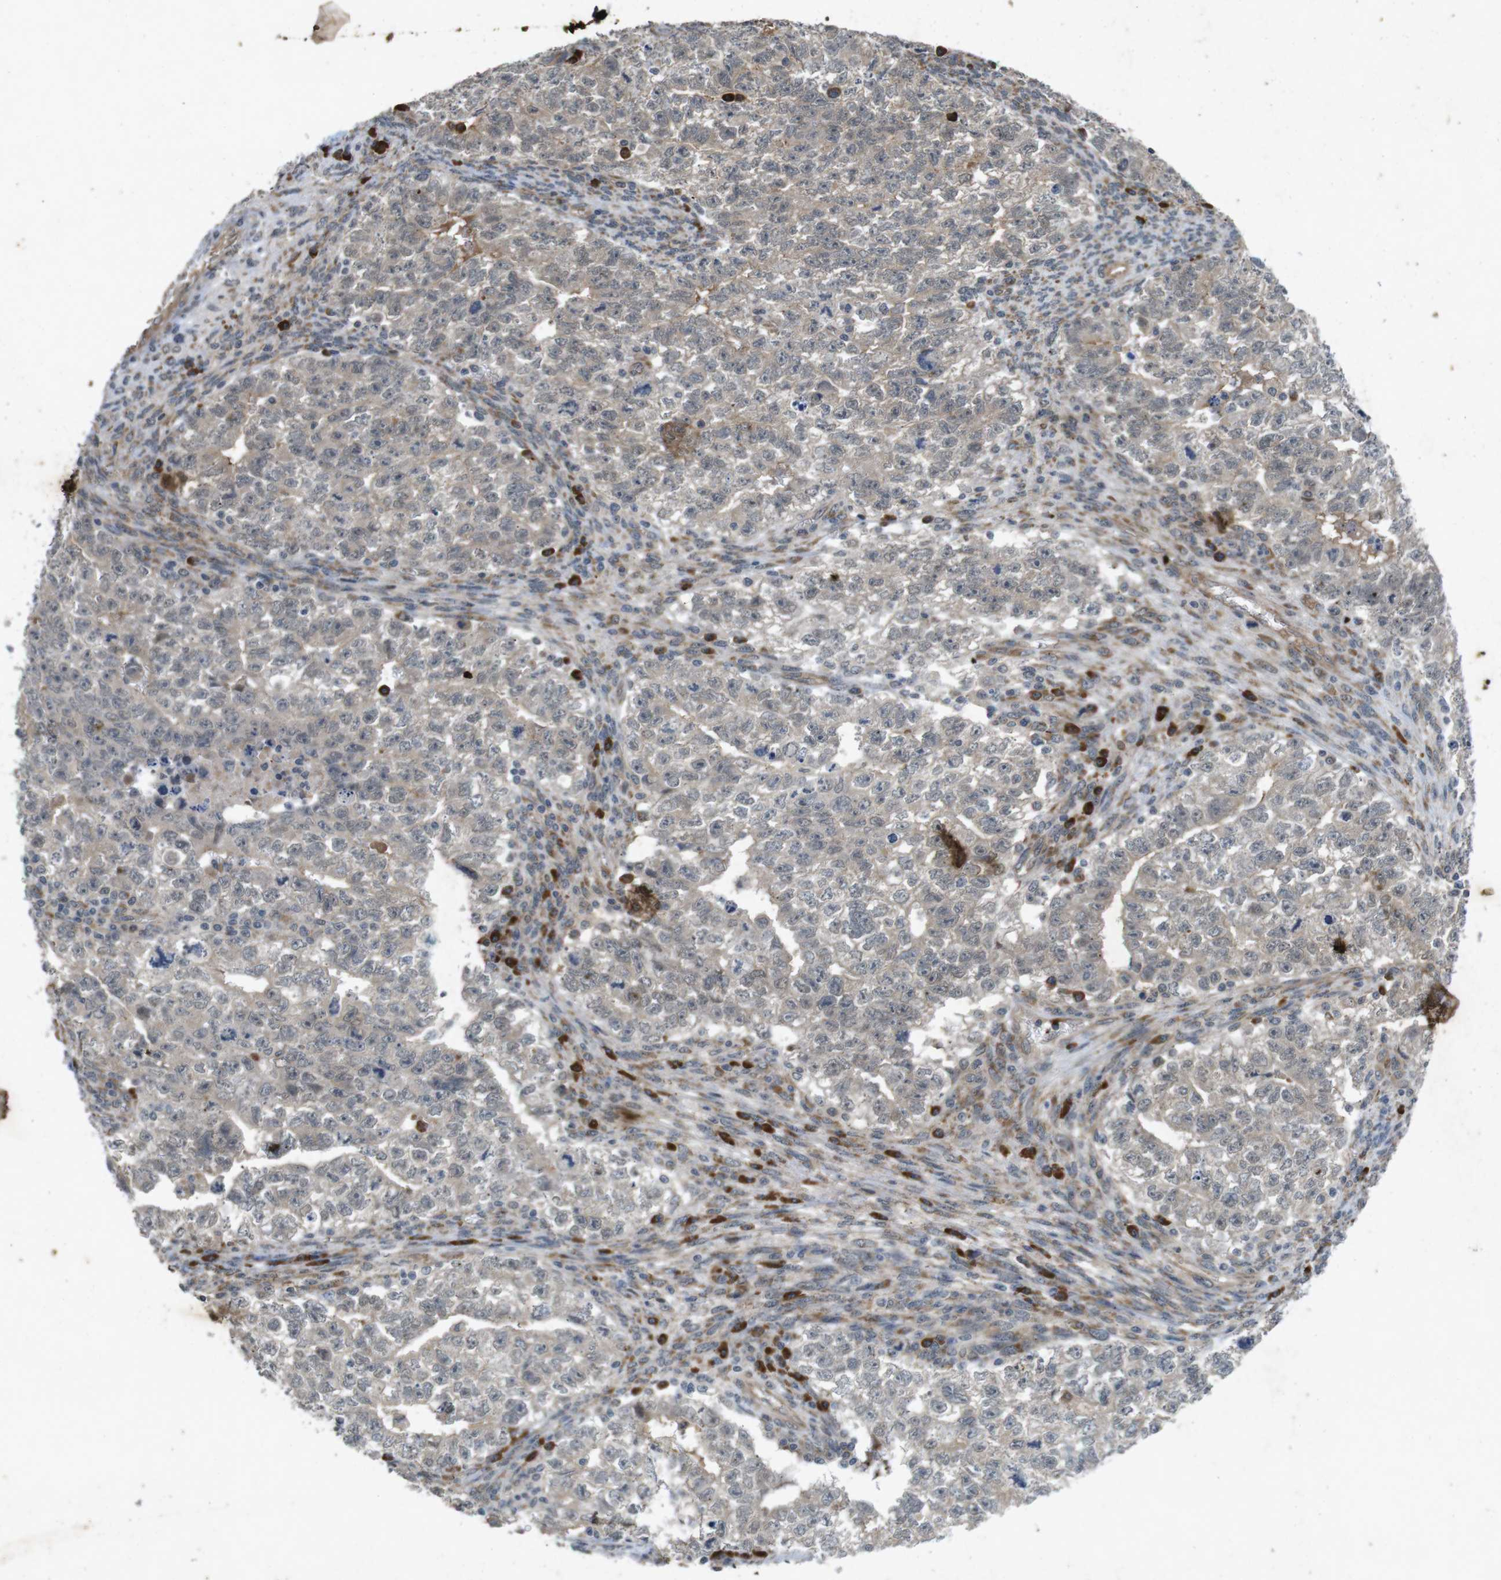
{"staining": {"intensity": "weak", "quantity": "<25%", "location": "cytoplasmic/membranous"}, "tissue": "testis cancer", "cell_type": "Tumor cells", "image_type": "cancer", "snomed": [{"axis": "morphology", "description": "Seminoma, NOS"}, {"axis": "morphology", "description": "Carcinoma, Embryonal, NOS"}, {"axis": "topography", "description": "Testis"}], "caption": "DAB immunohistochemical staining of human testis cancer shows no significant staining in tumor cells.", "gene": "FLCN", "patient": {"sex": "male", "age": 38}}